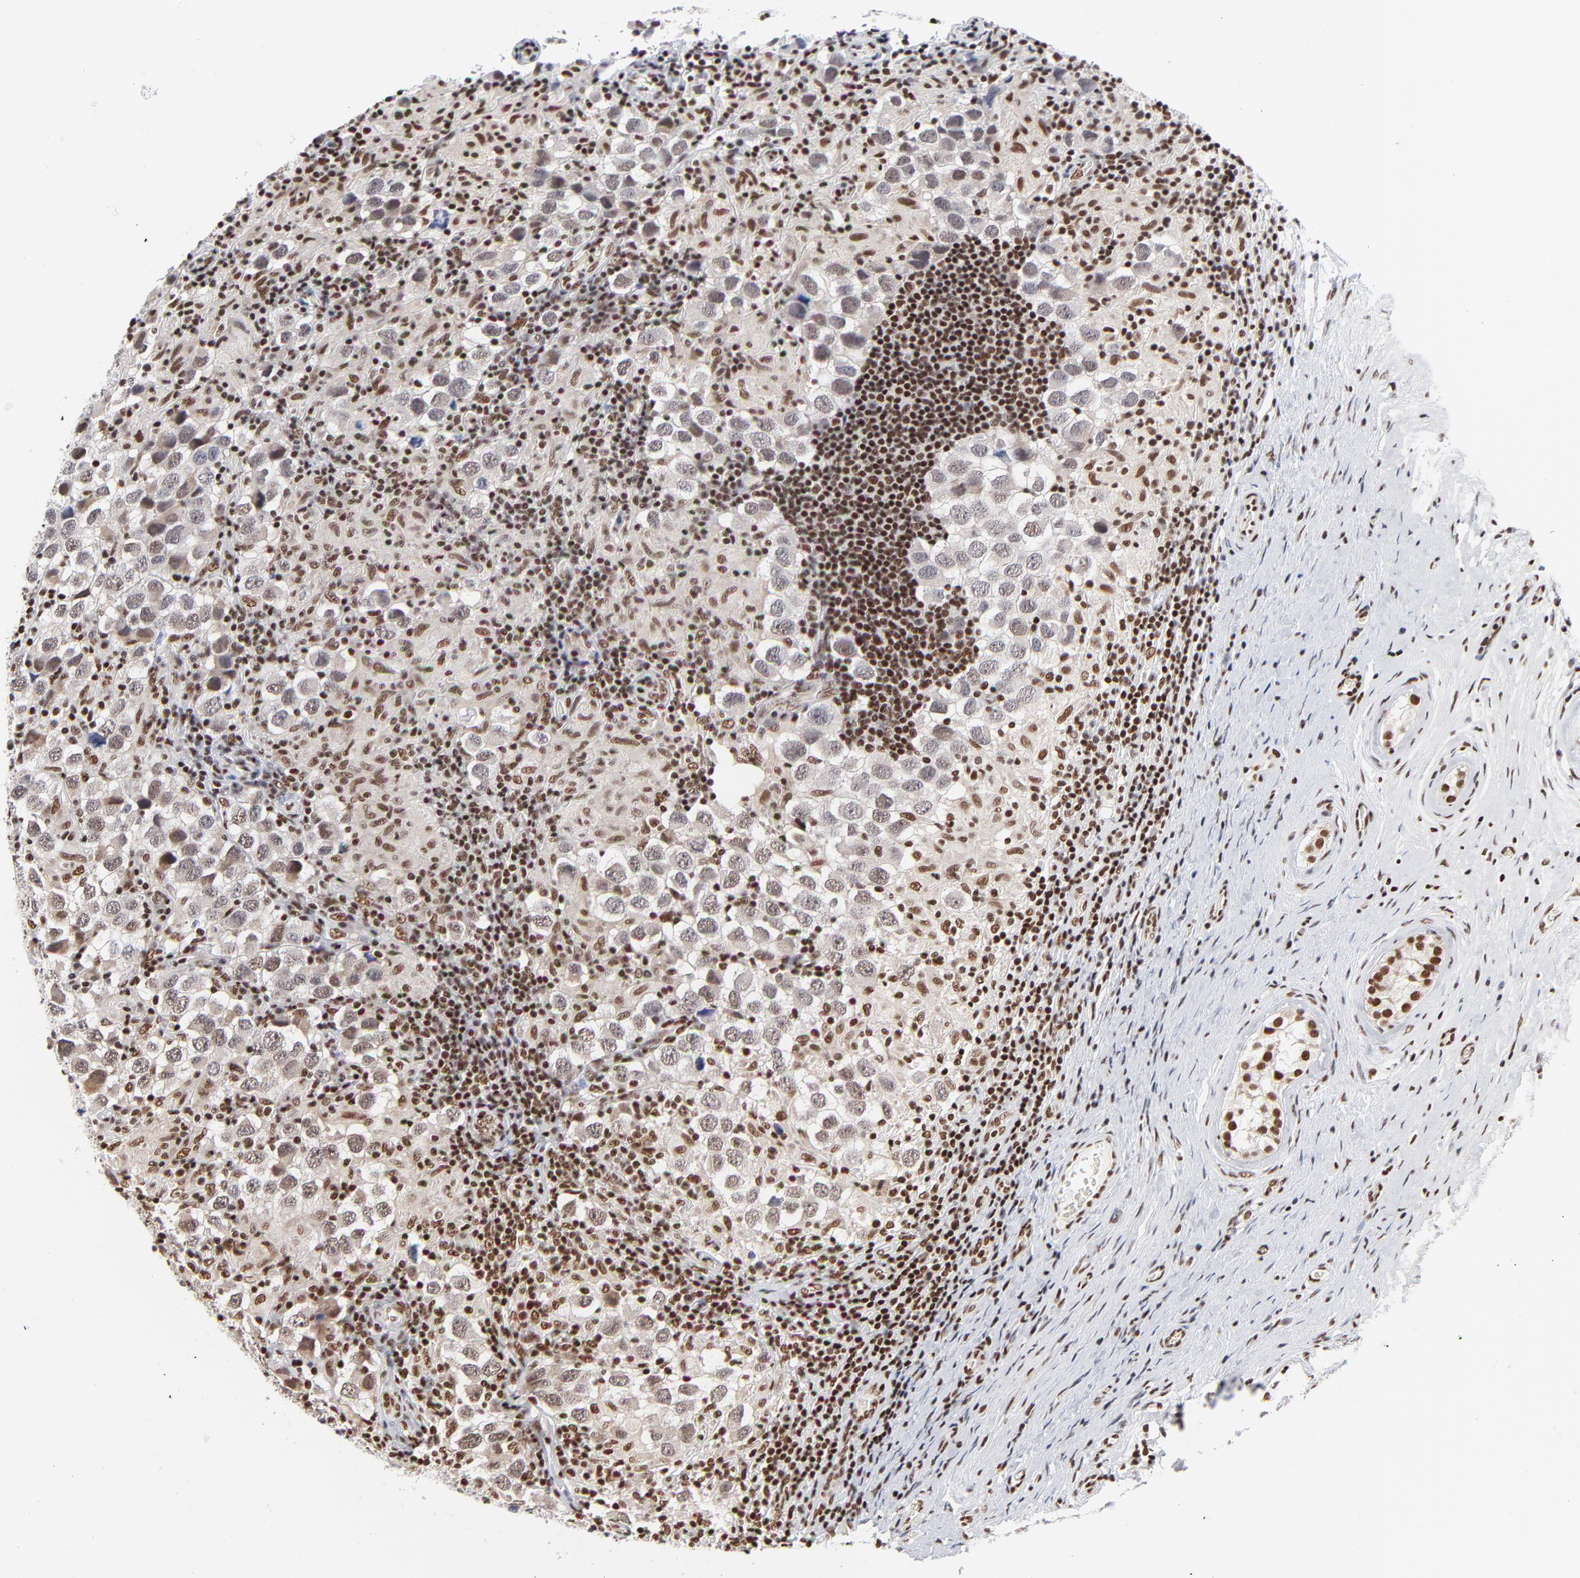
{"staining": {"intensity": "weak", "quantity": "25%-75%", "location": "cytoplasmic/membranous,nuclear"}, "tissue": "testis cancer", "cell_type": "Tumor cells", "image_type": "cancer", "snomed": [{"axis": "morphology", "description": "Carcinoma, Embryonal, NOS"}, {"axis": "topography", "description": "Testis"}], "caption": "A micrograph of human embryonal carcinoma (testis) stained for a protein demonstrates weak cytoplasmic/membranous and nuclear brown staining in tumor cells.", "gene": "CREB1", "patient": {"sex": "male", "age": 21}}